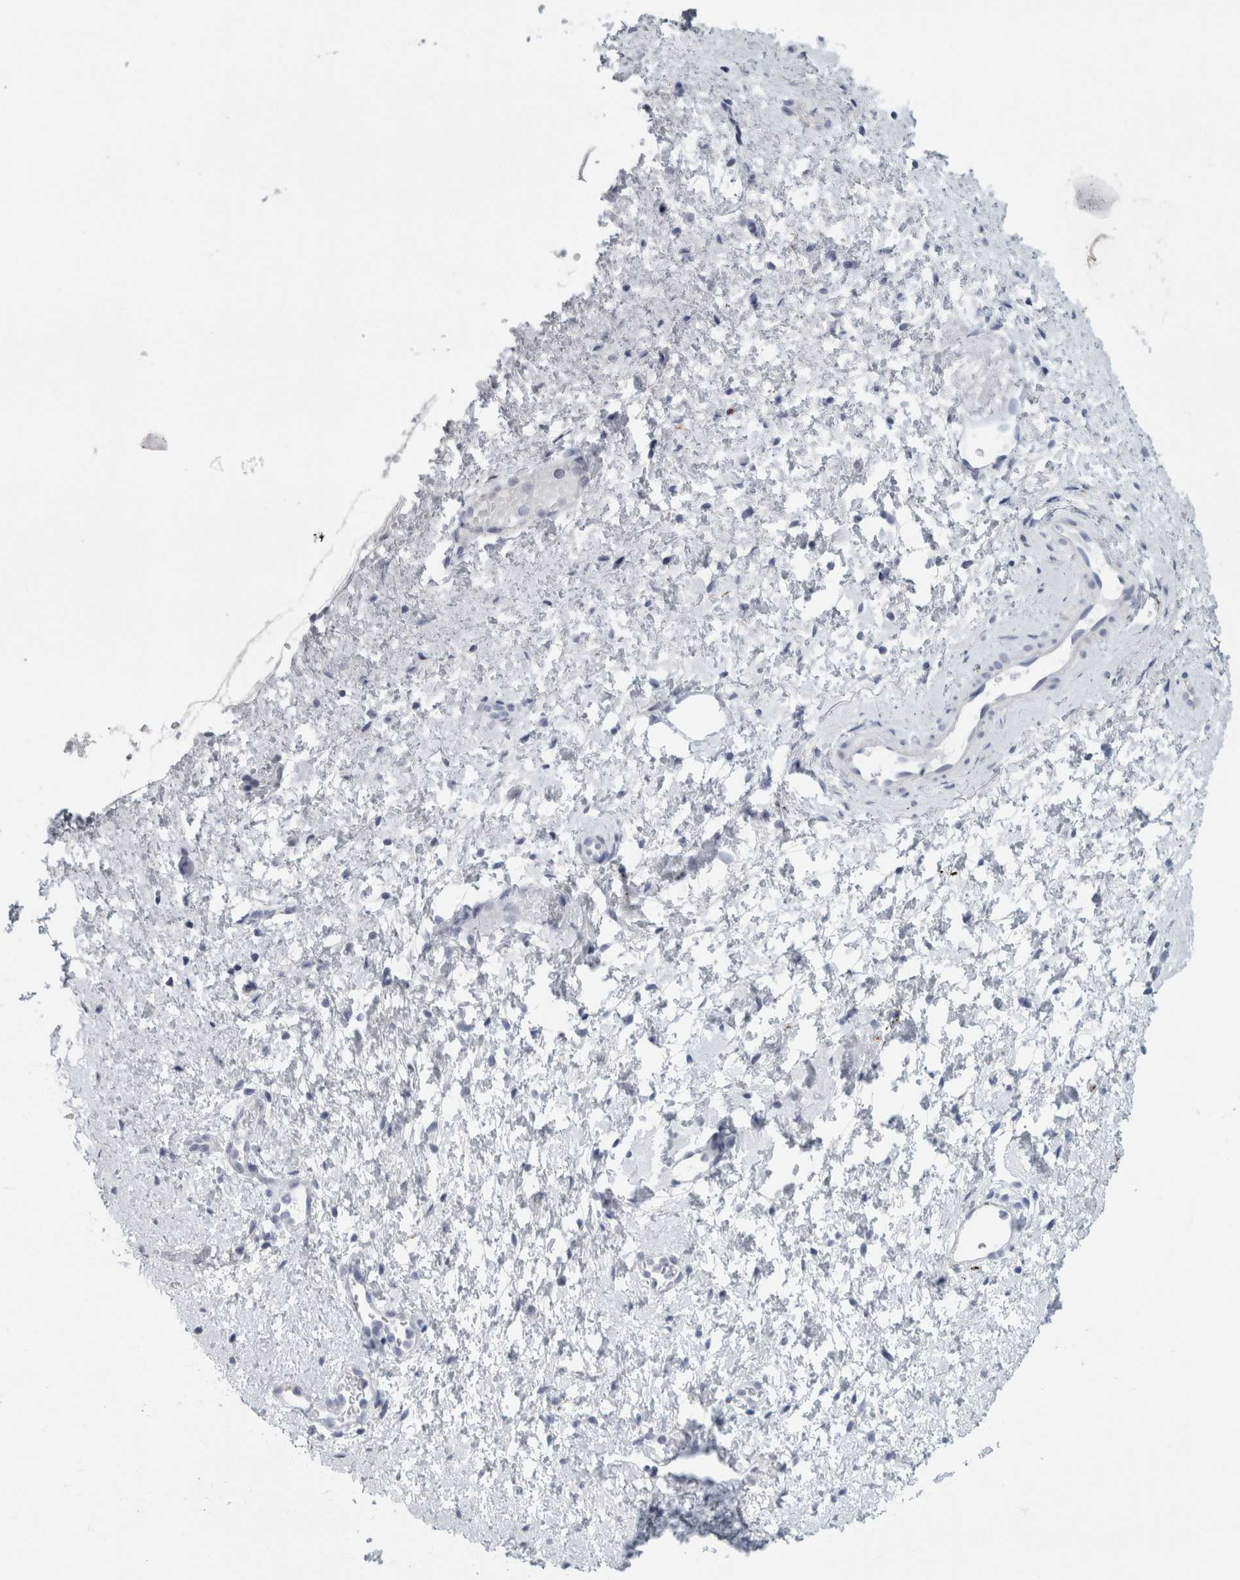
{"staining": {"intensity": "negative", "quantity": "none", "location": "none"}, "tissue": "cervix", "cell_type": "Glandular cells", "image_type": "normal", "snomed": [{"axis": "morphology", "description": "Normal tissue, NOS"}, {"axis": "topography", "description": "Cervix"}], "caption": "DAB (3,3'-diaminobenzidine) immunohistochemical staining of normal human cervix shows no significant expression in glandular cells.", "gene": "CPE", "patient": {"sex": "female", "age": 72}}